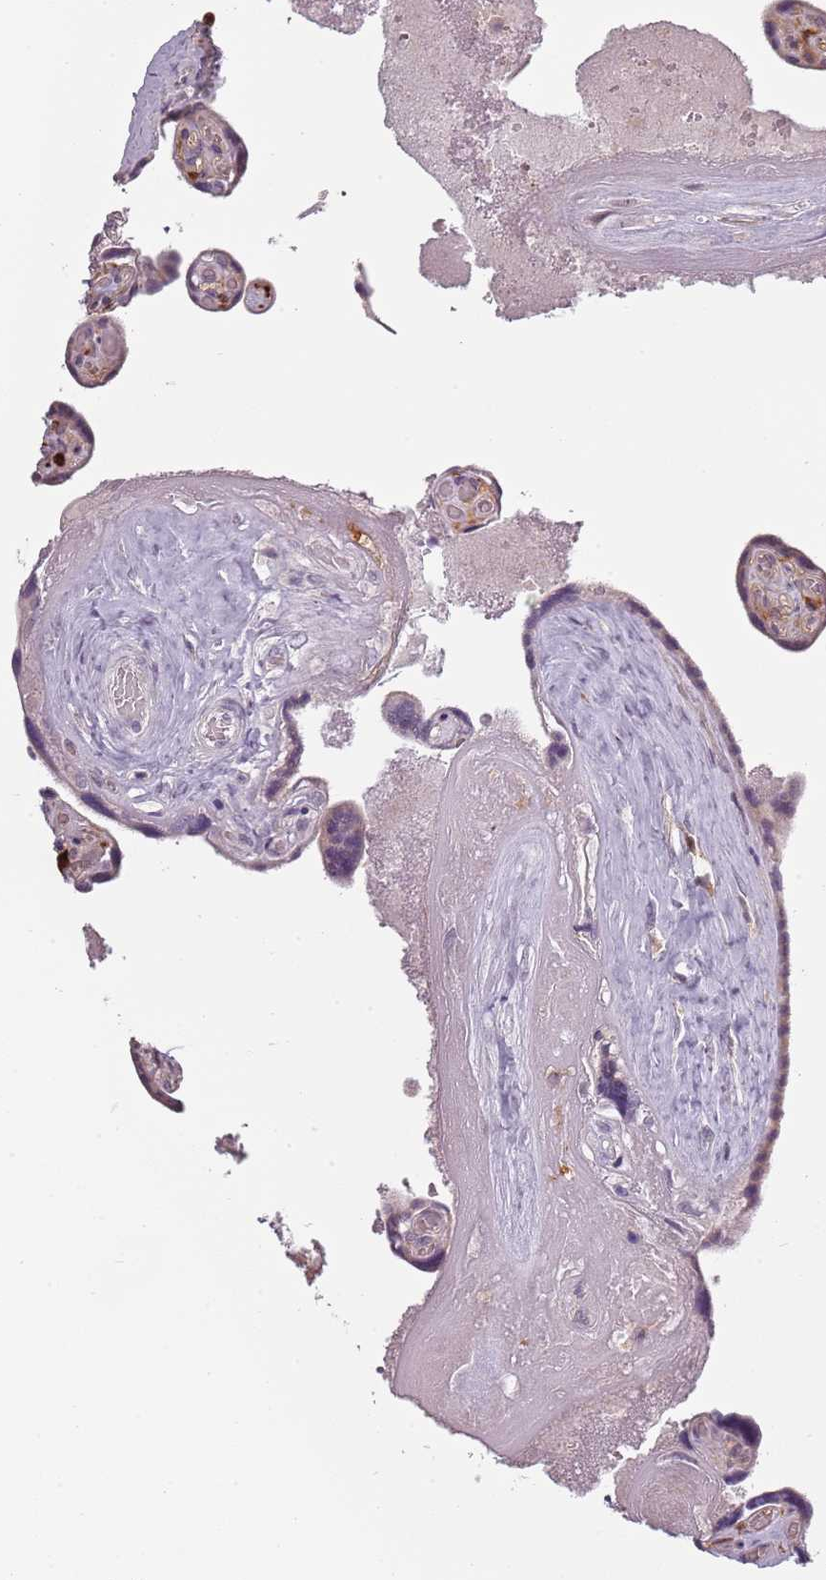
{"staining": {"intensity": "weak", "quantity": "<25%", "location": "cytoplasmic/membranous"}, "tissue": "placenta", "cell_type": "Decidual cells", "image_type": "normal", "snomed": [{"axis": "morphology", "description": "Normal tissue, NOS"}, {"axis": "topography", "description": "Placenta"}], "caption": "This is a image of immunohistochemistry (IHC) staining of benign placenta, which shows no staining in decidual cells.", "gene": "CC2D2B", "patient": {"sex": "female", "age": 32}}